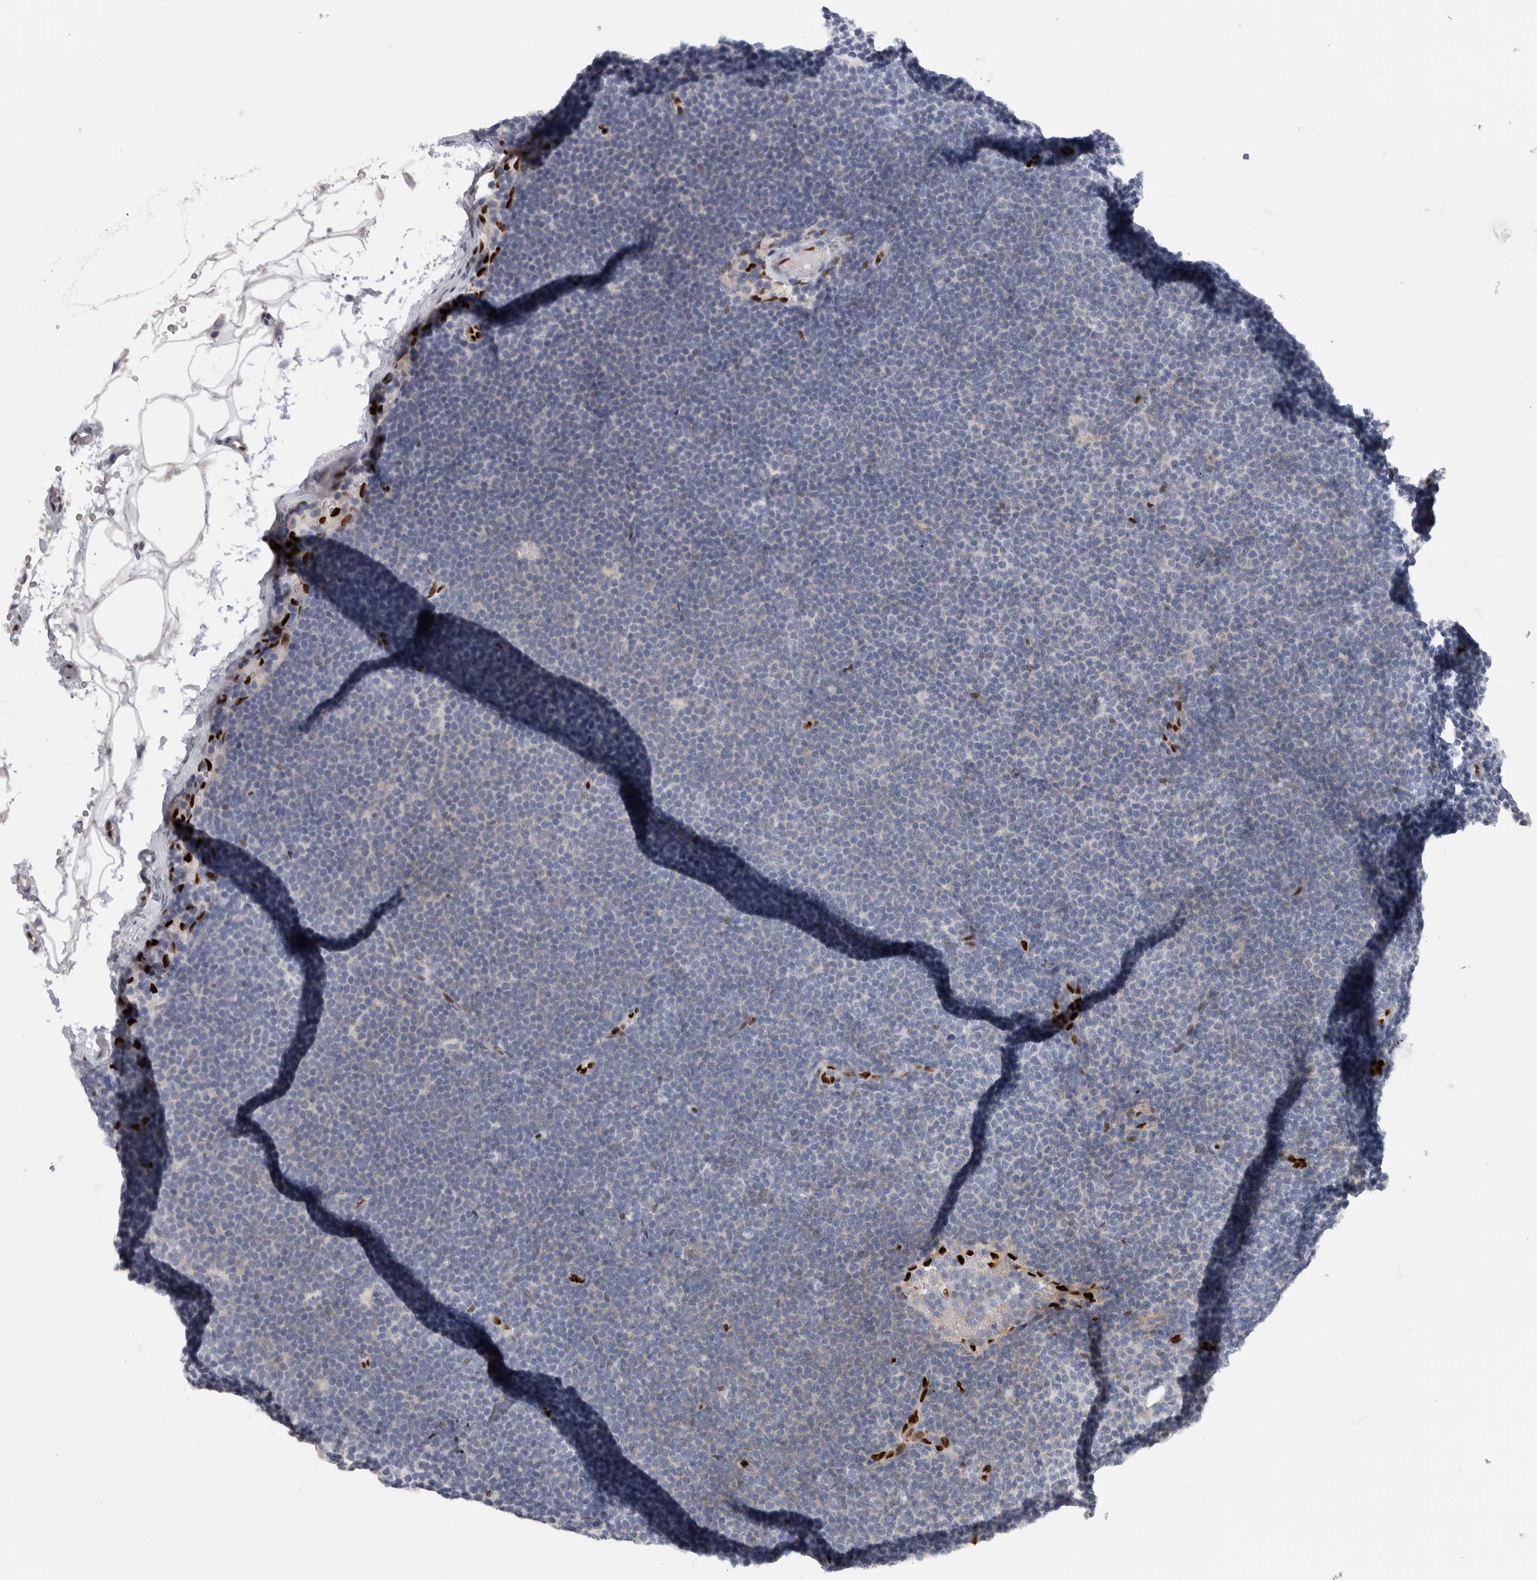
{"staining": {"intensity": "negative", "quantity": "none", "location": "none"}, "tissue": "lymphoma", "cell_type": "Tumor cells", "image_type": "cancer", "snomed": [{"axis": "morphology", "description": "Malignant lymphoma, non-Hodgkin's type, Low grade"}, {"axis": "topography", "description": "Lymph node"}], "caption": "Tumor cells are negative for protein expression in human lymphoma.", "gene": "IL33", "patient": {"sex": "female", "age": 53}}